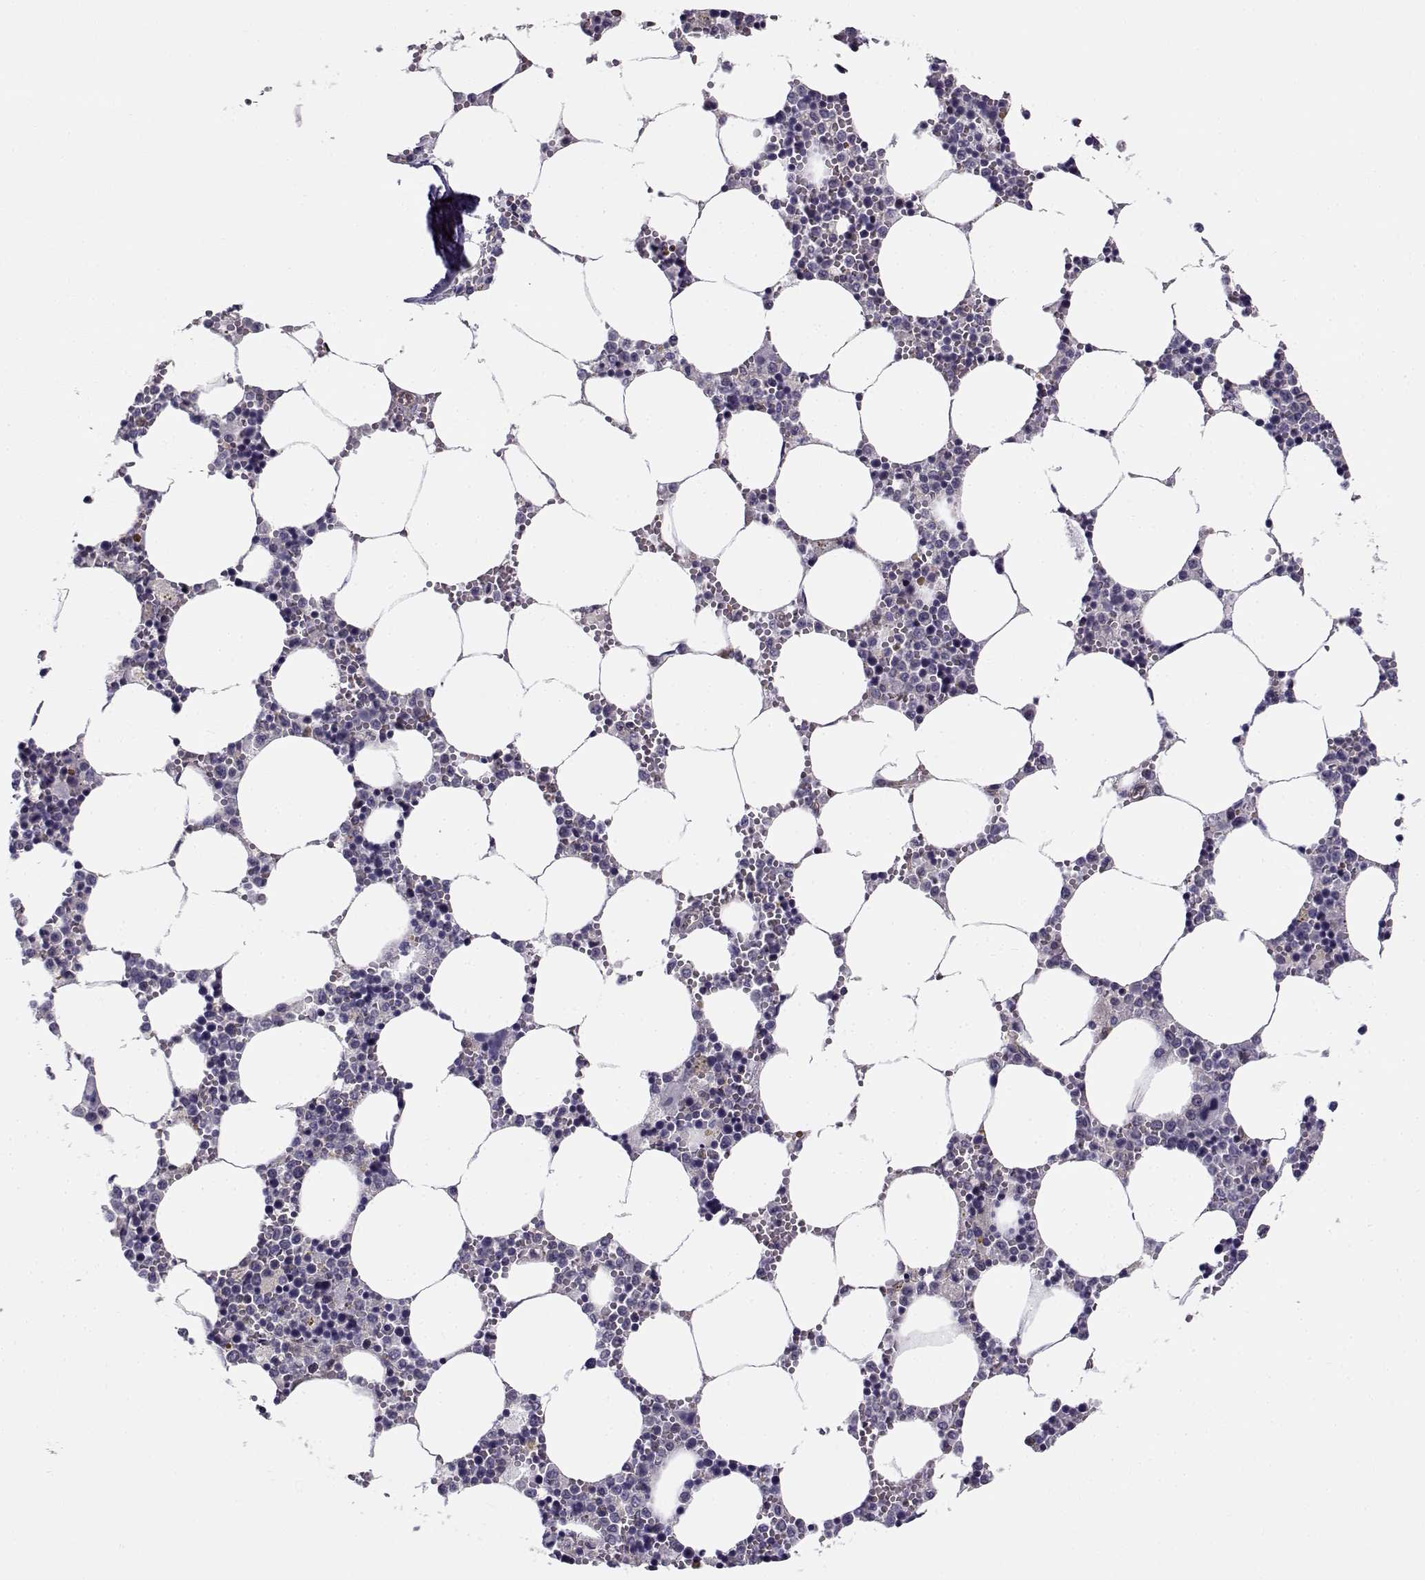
{"staining": {"intensity": "negative", "quantity": "none", "location": "none"}, "tissue": "bone marrow", "cell_type": "Hematopoietic cells", "image_type": "normal", "snomed": [{"axis": "morphology", "description": "Normal tissue, NOS"}, {"axis": "topography", "description": "Bone marrow"}], "caption": "Hematopoietic cells are negative for brown protein staining in normal bone marrow. (DAB (3,3'-diaminobenzidine) immunohistochemistry with hematoxylin counter stain).", "gene": "BEND6", "patient": {"sex": "female", "age": 64}}